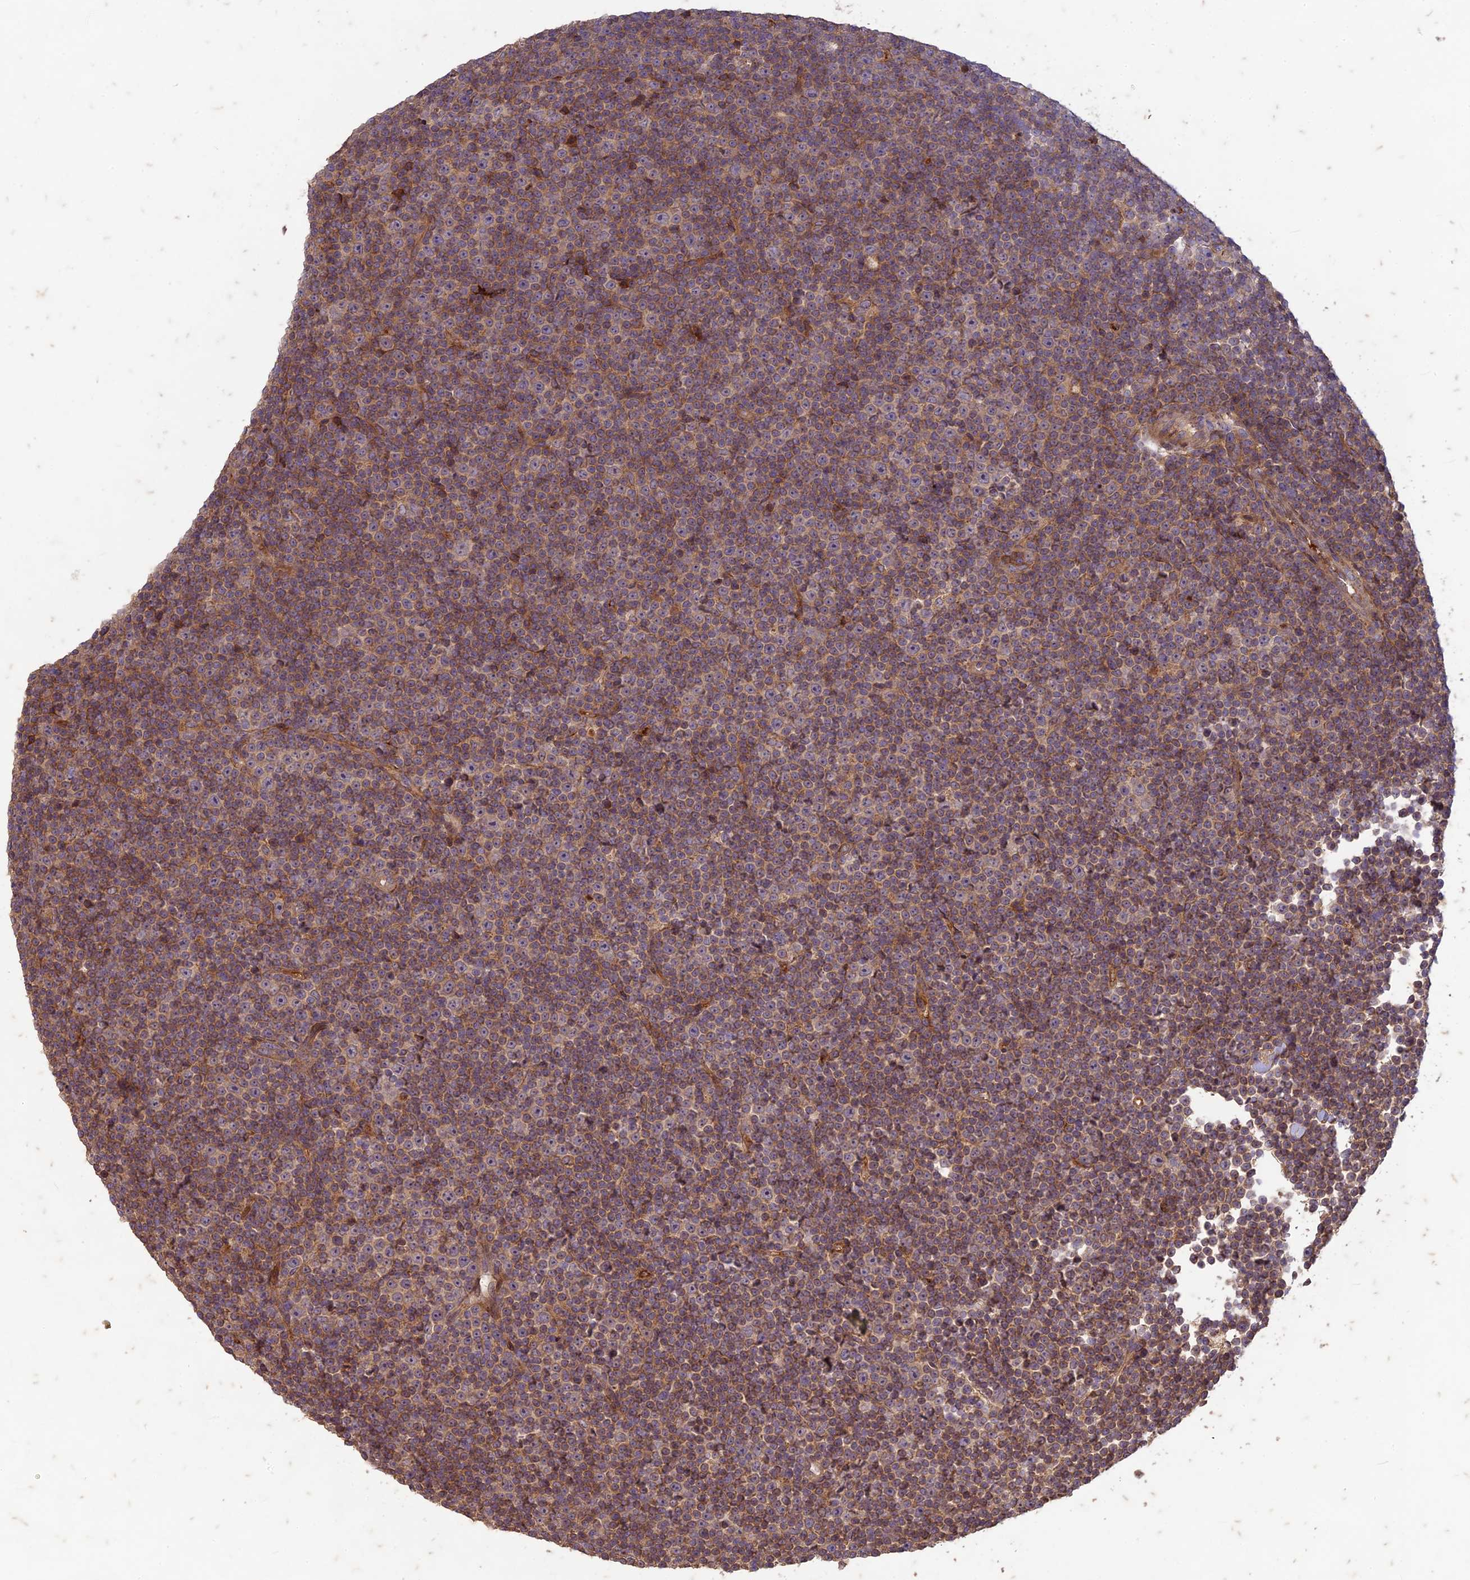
{"staining": {"intensity": "moderate", "quantity": "25%-75%", "location": "cytoplasmic/membranous"}, "tissue": "lymphoma", "cell_type": "Tumor cells", "image_type": "cancer", "snomed": [{"axis": "morphology", "description": "Malignant lymphoma, non-Hodgkin's type, Low grade"}, {"axis": "topography", "description": "Lymph node"}], "caption": "Brown immunohistochemical staining in human malignant lymphoma, non-Hodgkin's type (low-grade) displays moderate cytoplasmic/membranous staining in approximately 25%-75% of tumor cells.", "gene": "TCF25", "patient": {"sex": "female", "age": 67}}